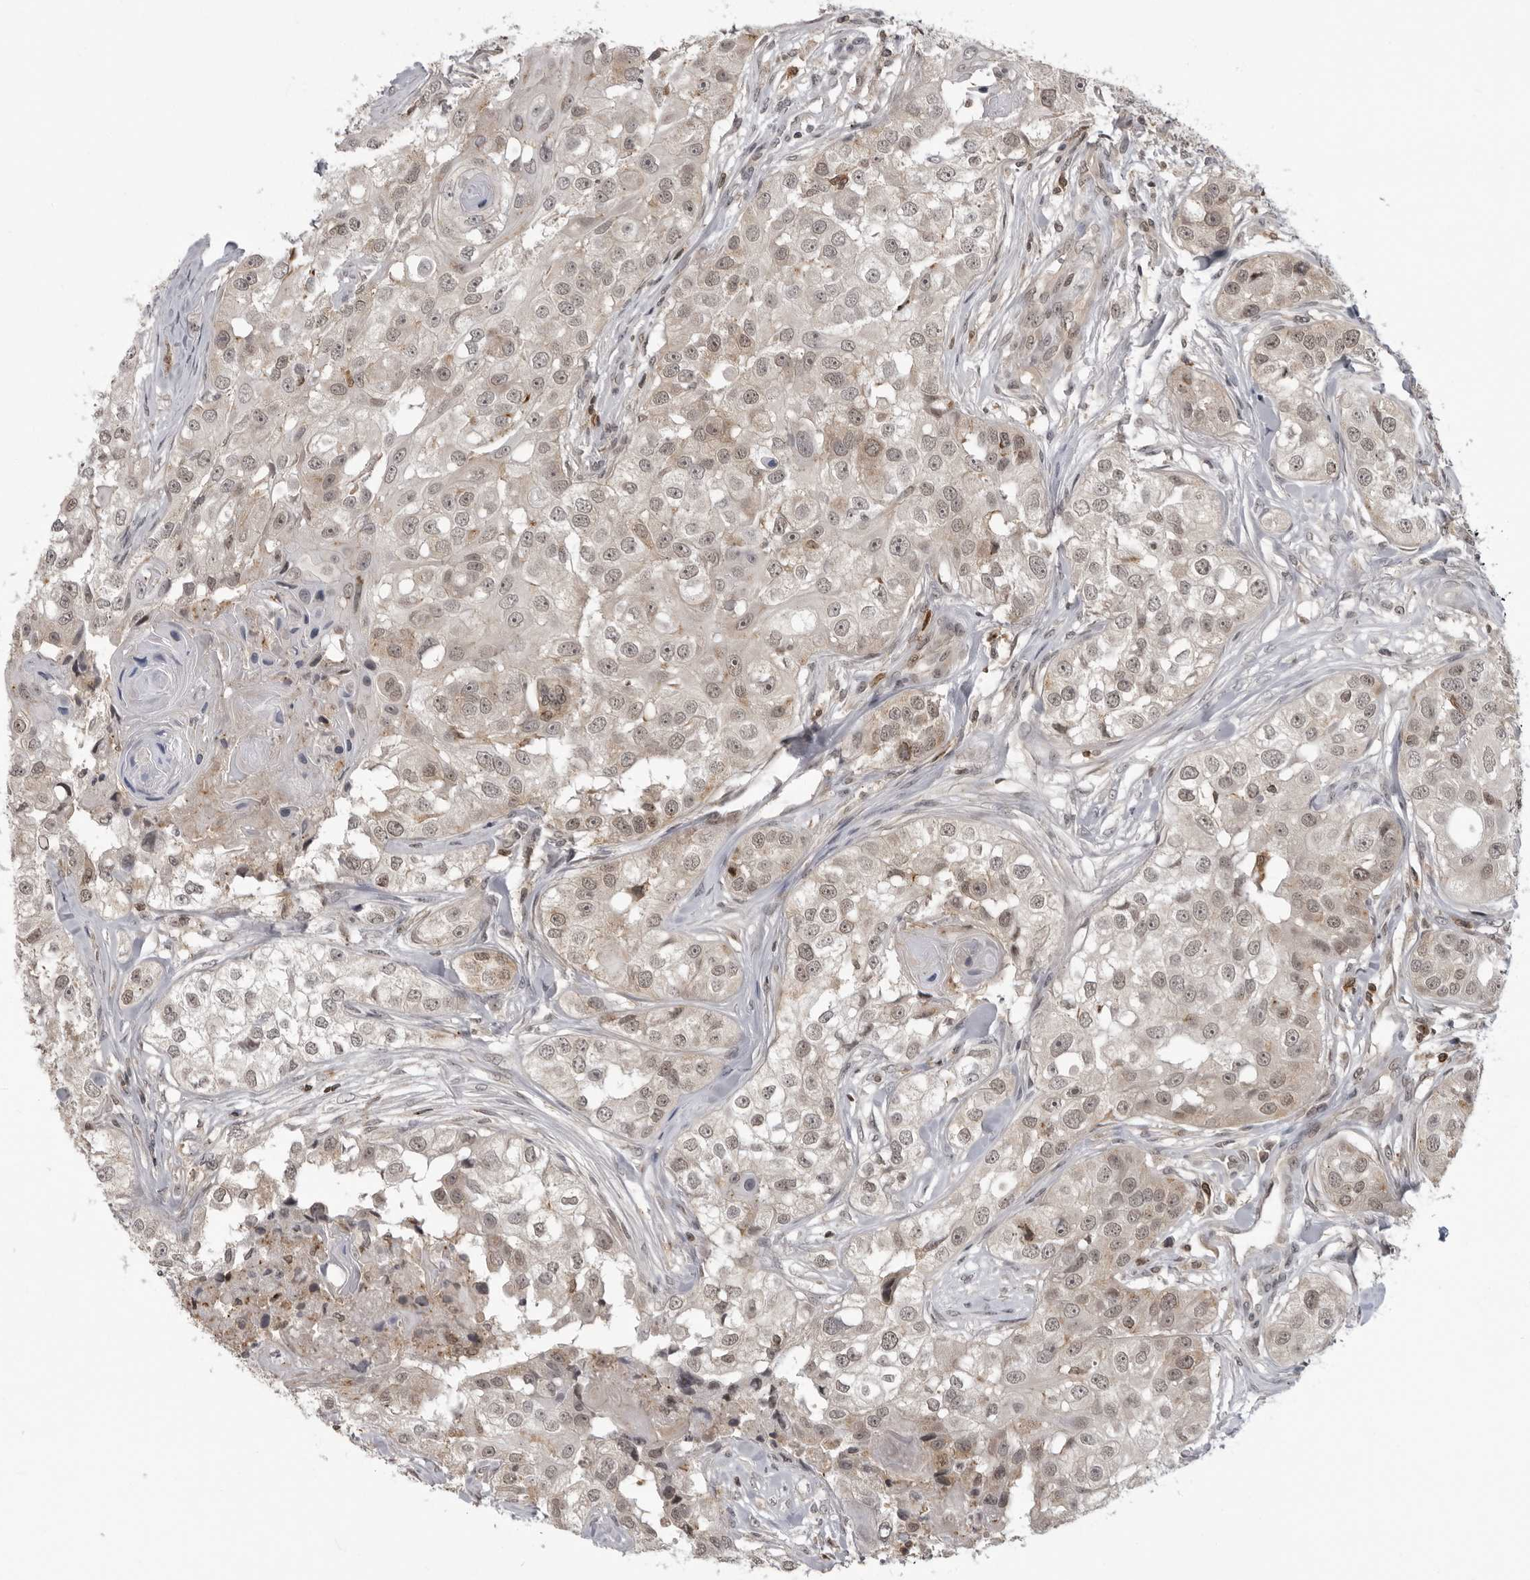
{"staining": {"intensity": "weak", "quantity": "25%-75%", "location": "cytoplasmic/membranous,nuclear"}, "tissue": "head and neck cancer", "cell_type": "Tumor cells", "image_type": "cancer", "snomed": [{"axis": "morphology", "description": "Normal tissue, NOS"}, {"axis": "morphology", "description": "Squamous cell carcinoma, NOS"}, {"axis": "topography", "description": "Skeletal muscle"}, {"axis": "topography", "description": "Head-Neck"}], "caption": "Head and neck cancer stained with a protein marker reveals weak staining in tumor cells.", "gene": "PDCL3", "patient": {"sex": "male", "age": 51}}